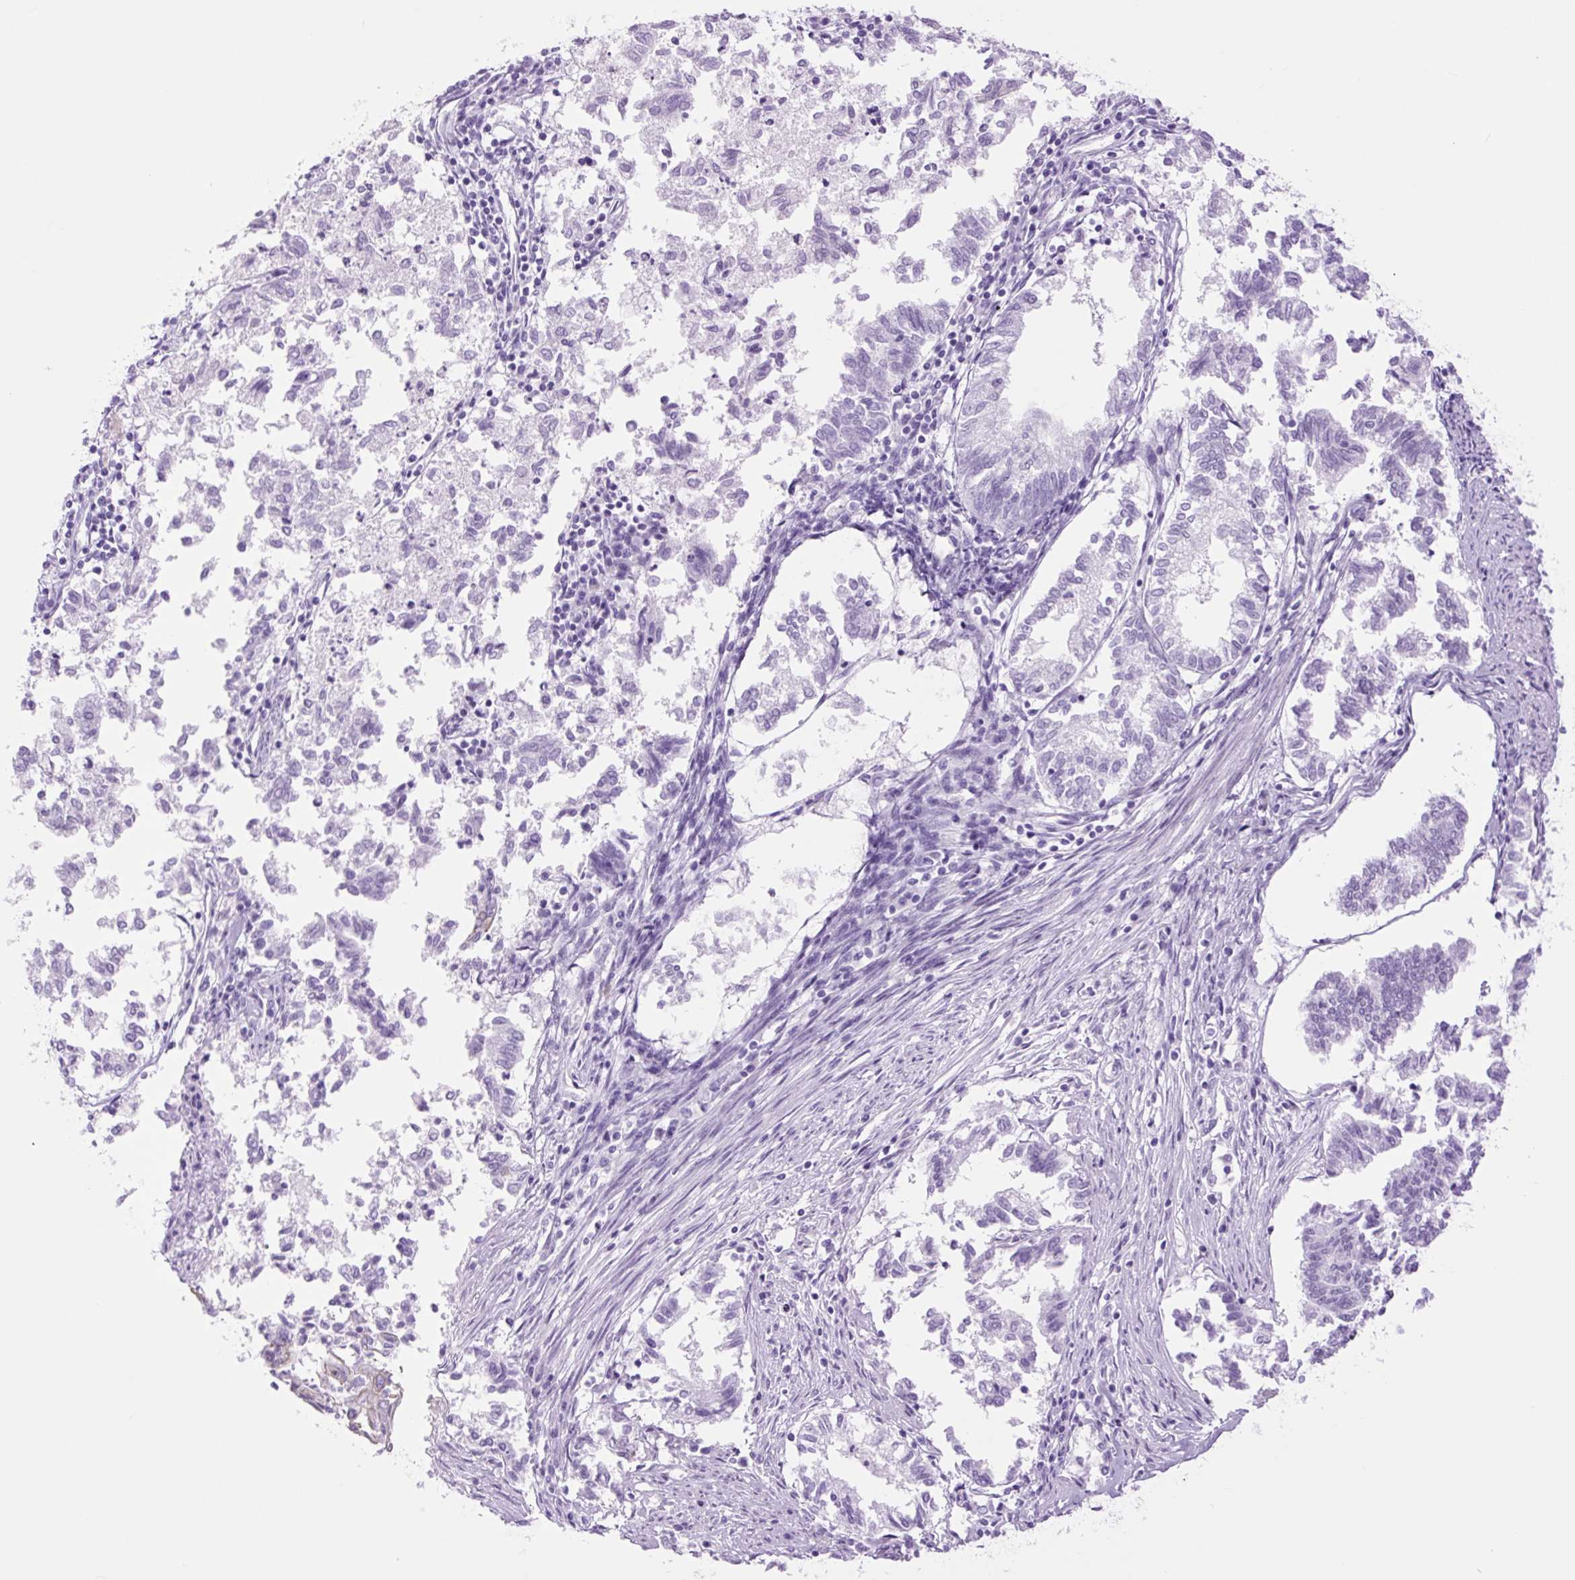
{"staining": {"intensity": "negative", "quantity": "none", "location": "none"}, "tissue": "endometrial cancer", "cell_type": "Tumor cells", "image_type": "cancer", "snomed": [{"axis": "morphology", "description": "Necrosis, NOS"}, {"axis": "morphology", "description": "Adenocarcinoma, NOS"}, {"axis": "topography", "description": "Endometrium"}], "caption": "Image shows no significant protein positivity in tumor cells of endometrial cancer.", "gene": "TFF2", "patient": {"sex": "female", "age": 79}}